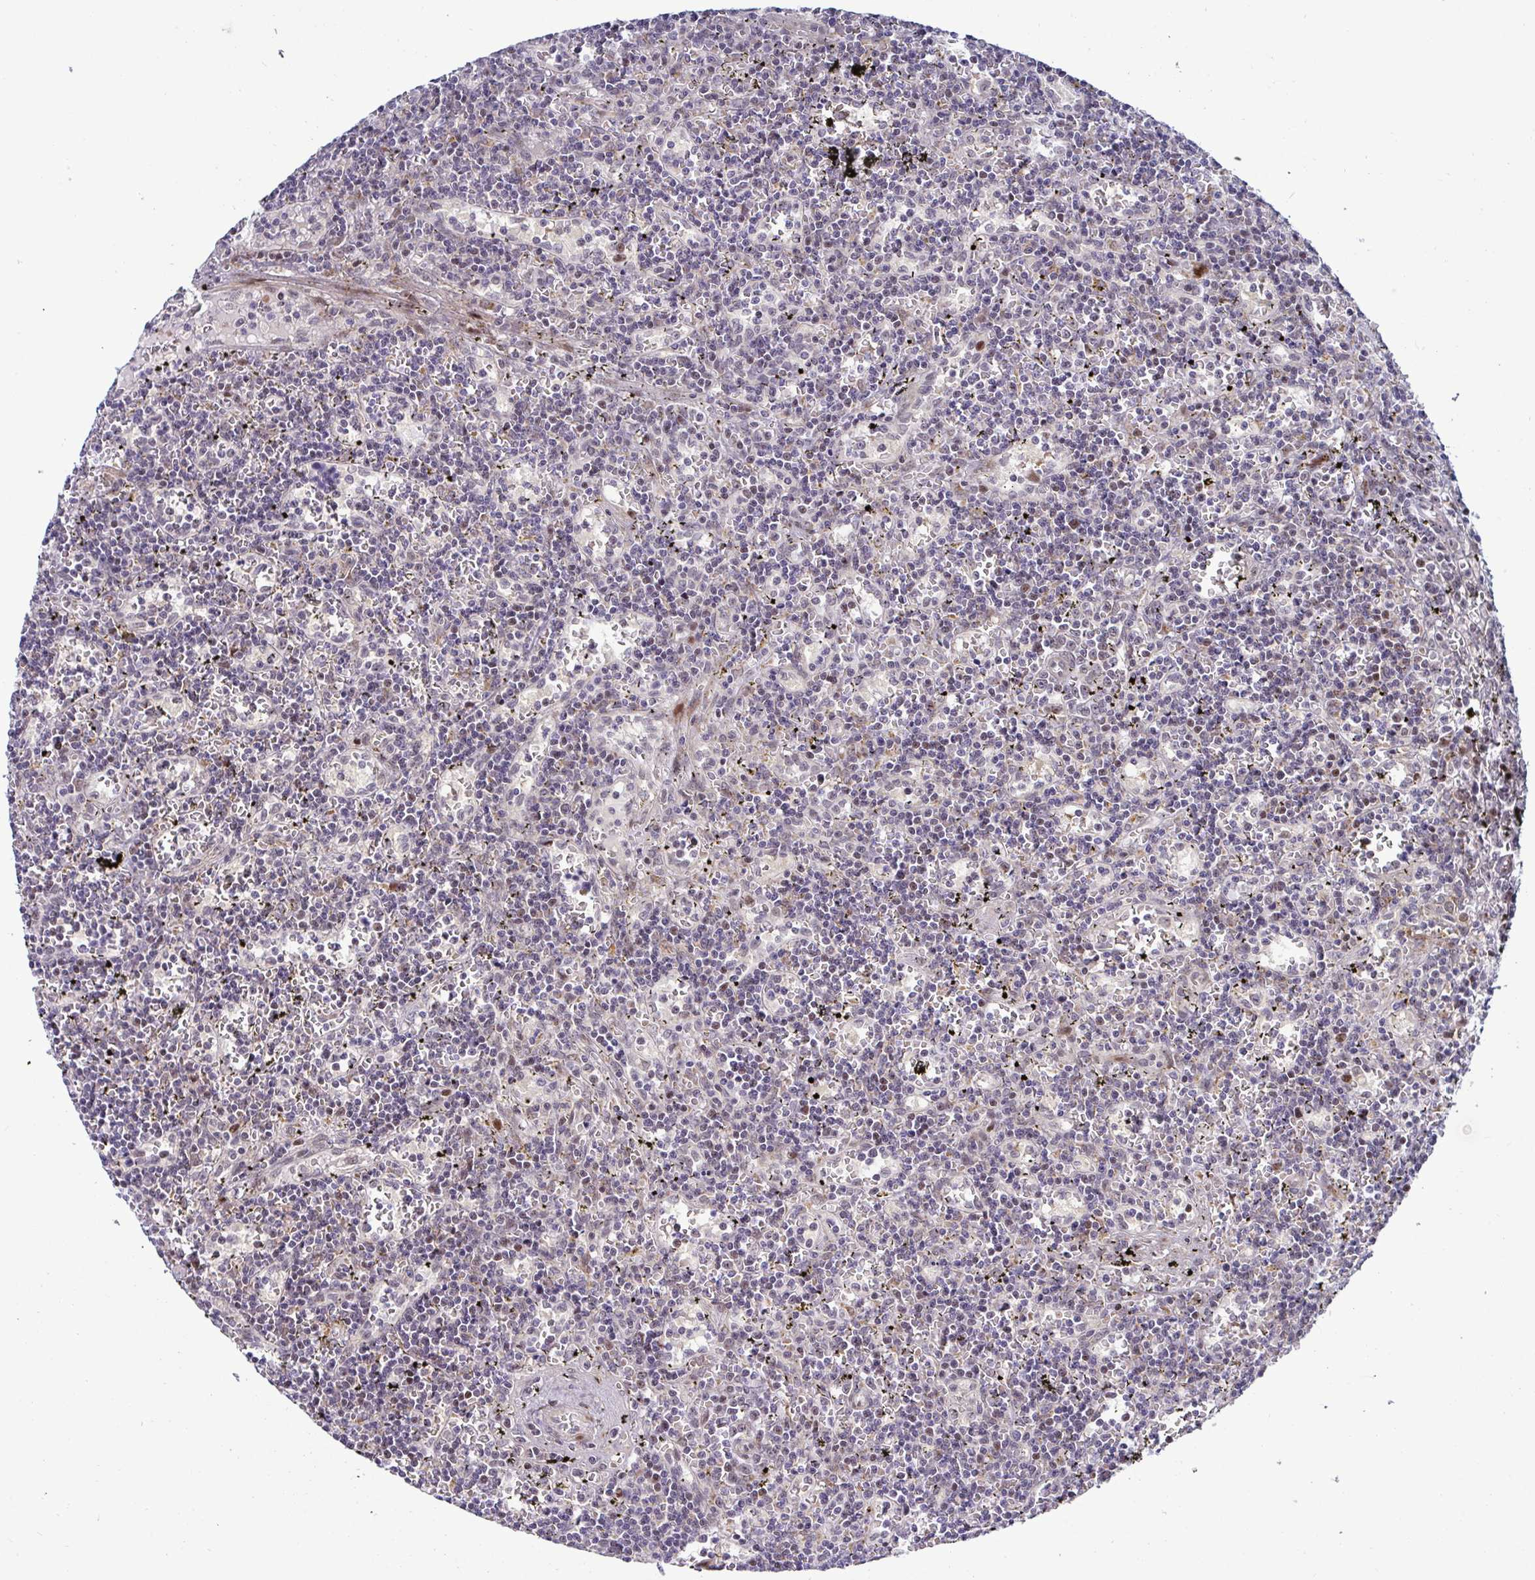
{"staining": {"intensity": "negative", "quantity": "none", "location": "none"}, "tissue": "lymphoma", "cell_type": "Tumor cells", "image_type": "cancer", "snomed": [{"axis": "morphology", "description": "Malignant lymphoma, non-Hodgkin's type, Low grade"}, {"axis": "topography", "description": "Spleen"}], "caption": "Malignant lymphoma, non-Hodgkin's type (low-grade) stained for a protein using immunohistochemistry (IHC) displays no expression tumor cells.", "gene": "DZIP1", "patient": {"sex": "male", "age": 60}}